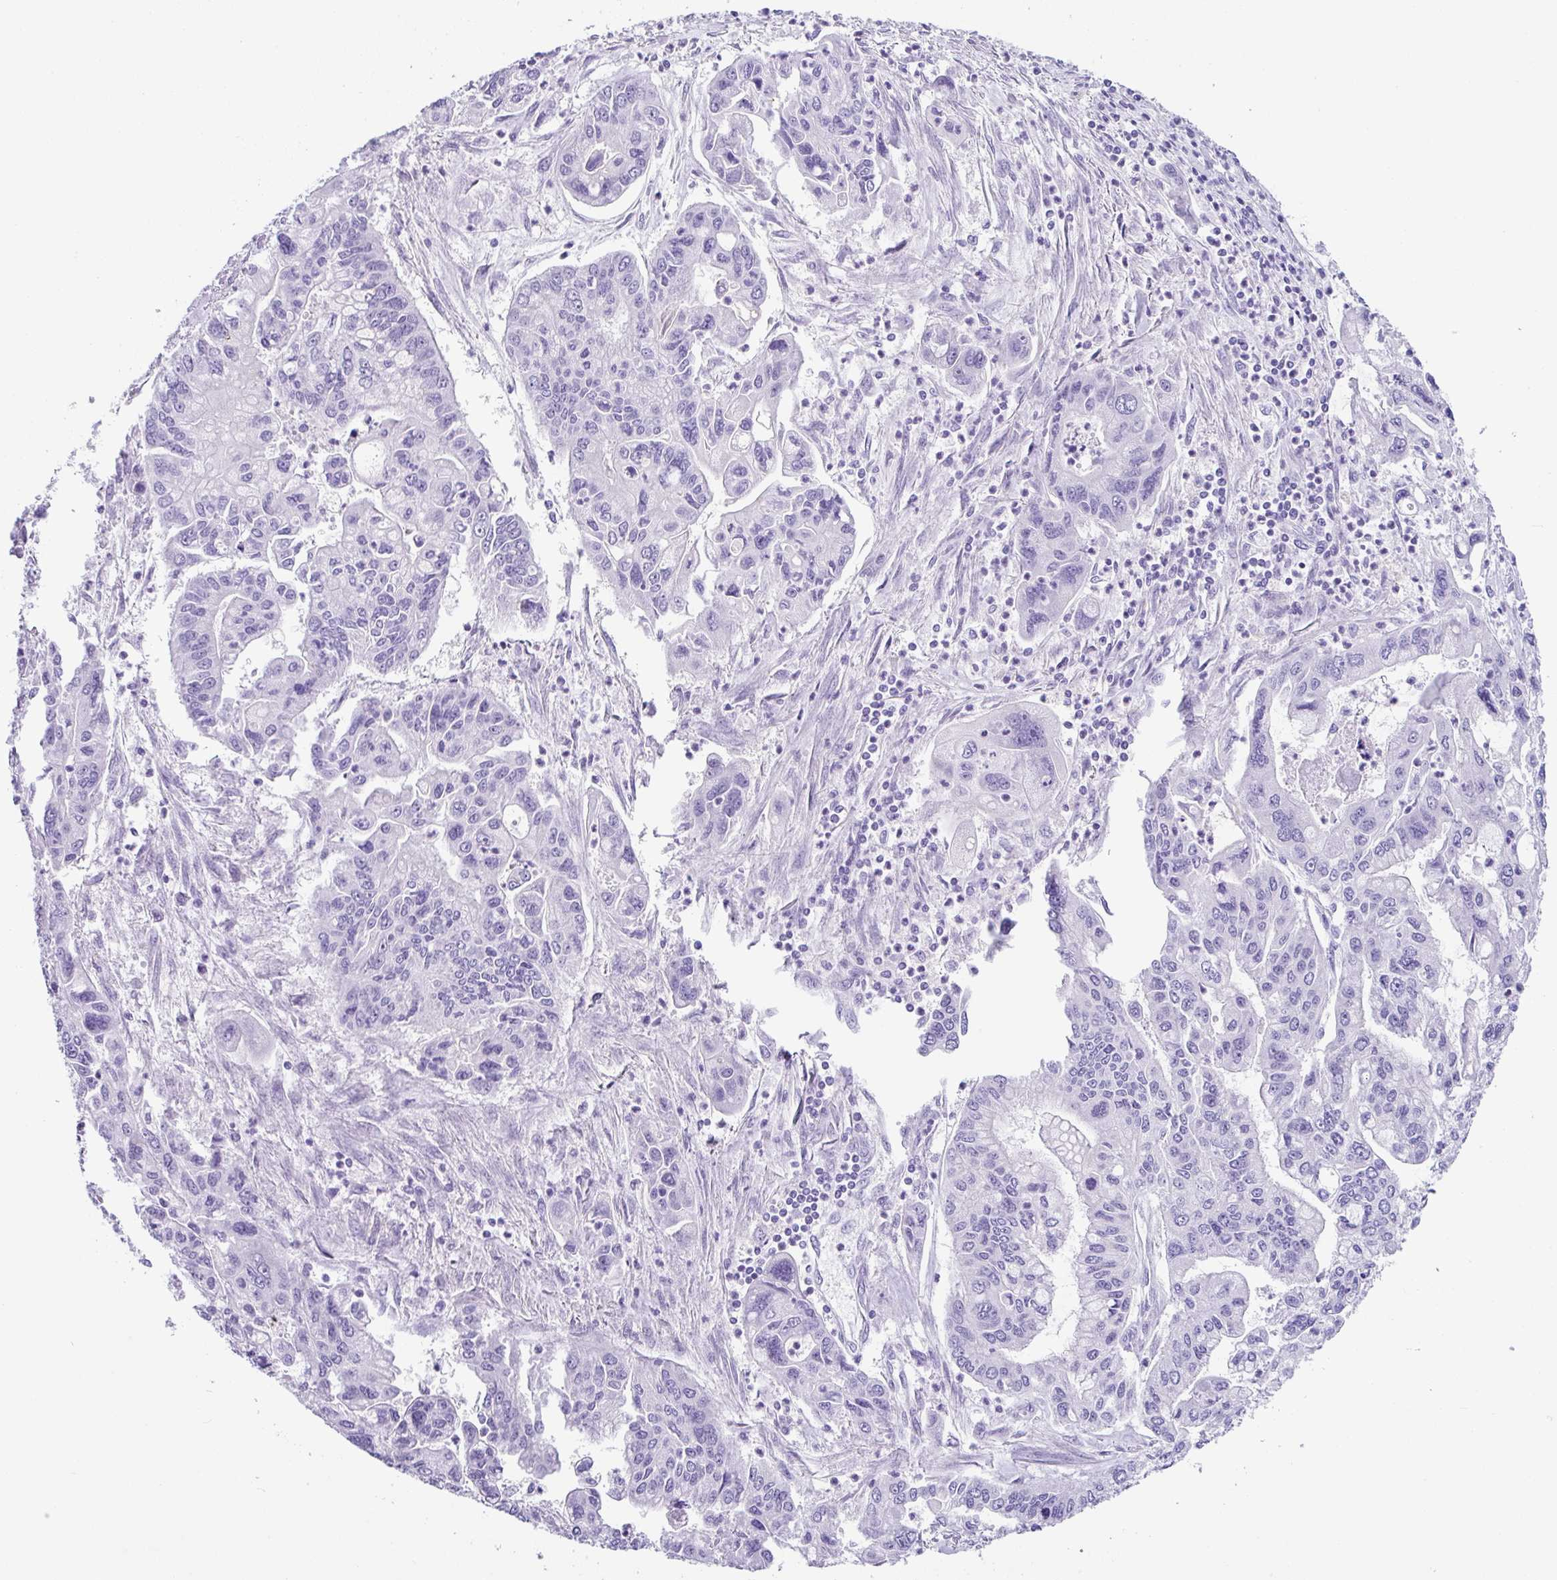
{"staining": {"intensity": "negative", "quantity": "none", "location": "none"}, "tissue": "pancreatic cancer", "cell_type": "Tumor cells", "image_type": "cancer", "snomed": [{"axis": "morphology", "description": "Adenocarcinoma, NOS"}, {"axis": "topography", "description": "Pancreas"}], "caption": "There is no significant expression in tumor cells of adenocarcinoma (pancreatic).", "gene": "ZG16", "patient": {"sex": "male", "age": 62}}